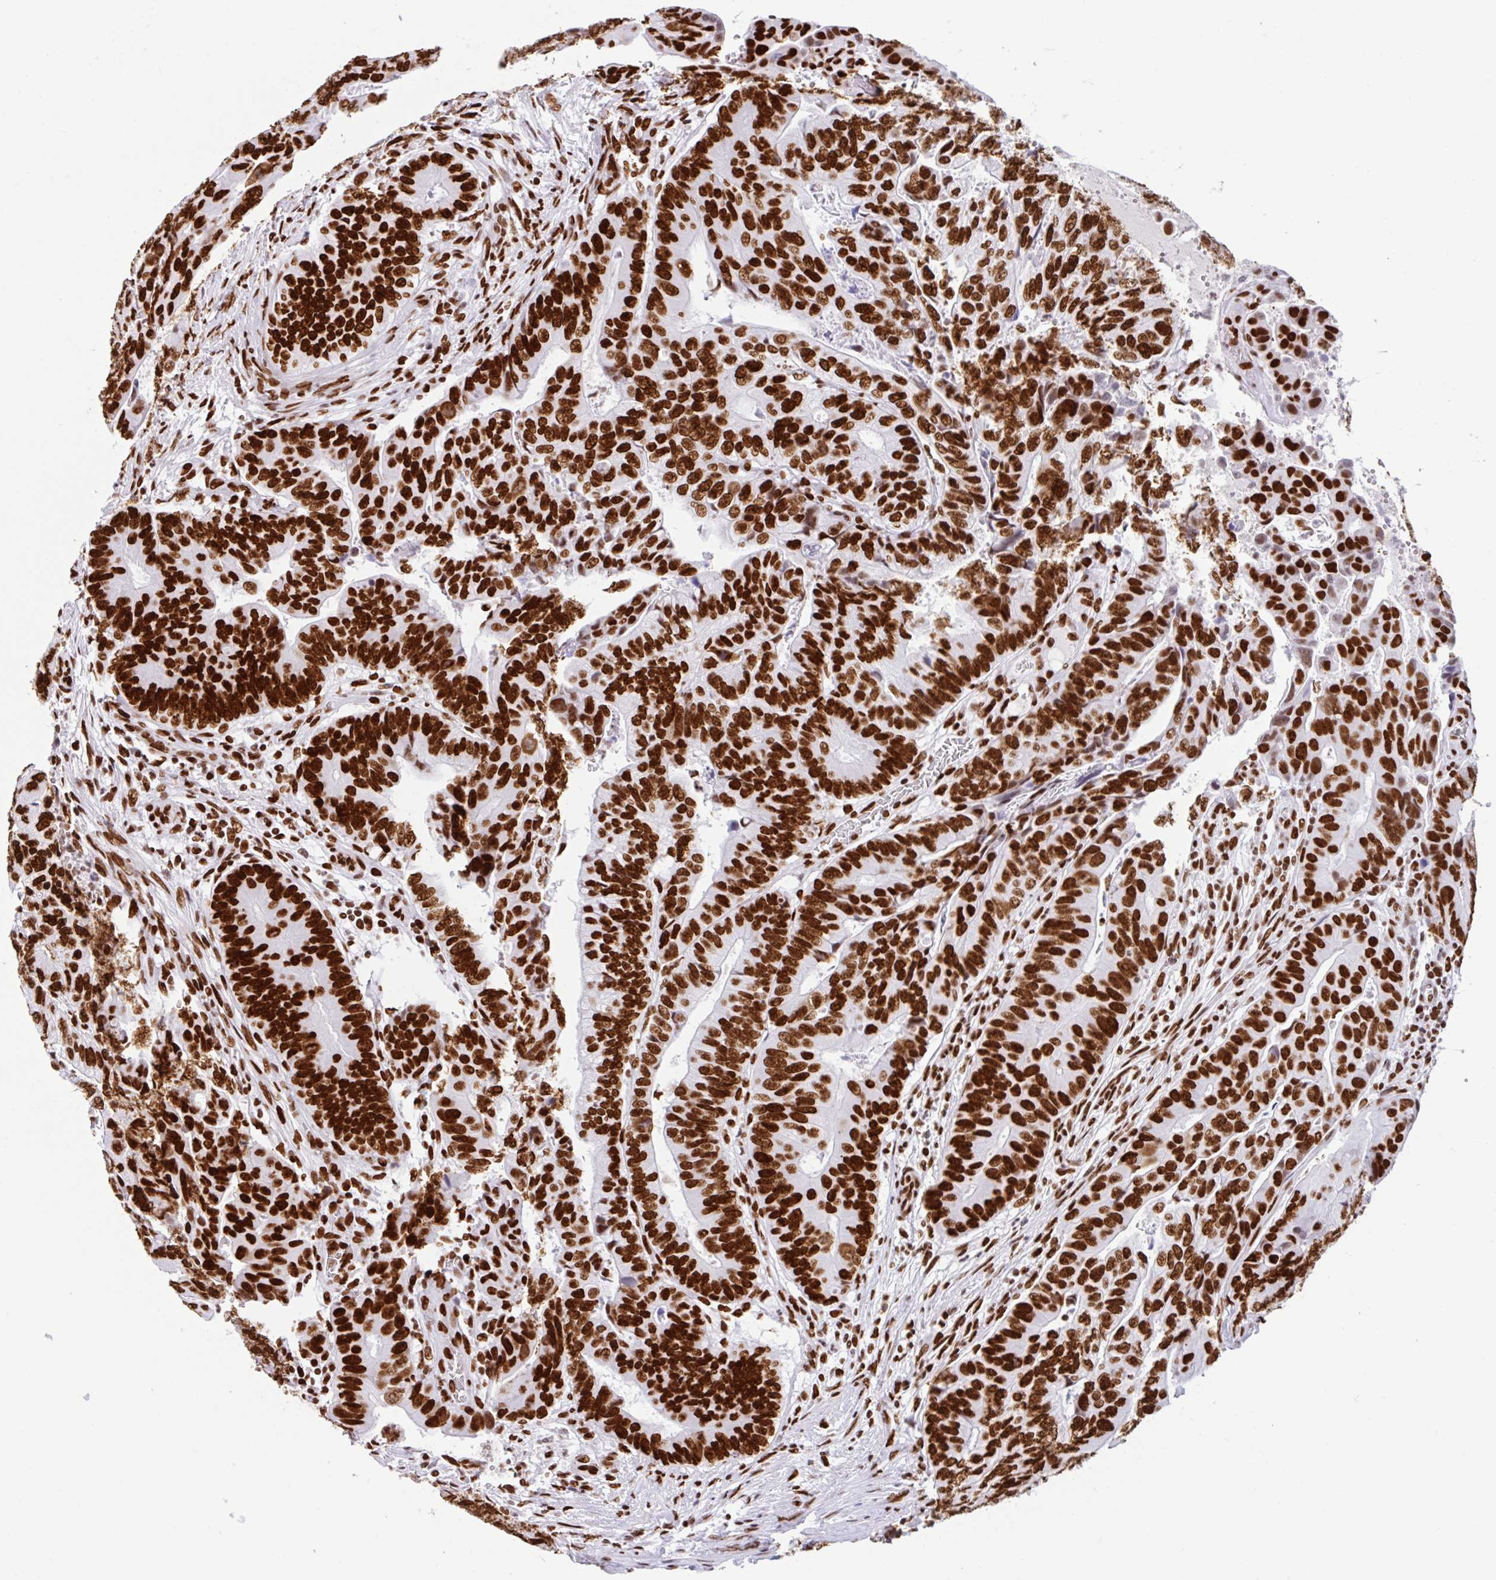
{"staining": {"intensity": "strong", "quantity": ">75%", "location": "nuclear"}, "tissue": "colorectal cancer", "cell_type": "Tumor cells", "image_type": "cancer", "snomed": [{"axis": "morphology", "description": "Adenocarcinoma, NOS"}, {"axis": "topography", "description": "Colon"}], "caption": "Protein expression by IHC displays strong nuclear positivity in approximately >75% of tumor cells in colorectal adenocarcinoma.", "gene": "KHDRBS1", "patient": {"sex": "female", "age": 48}}